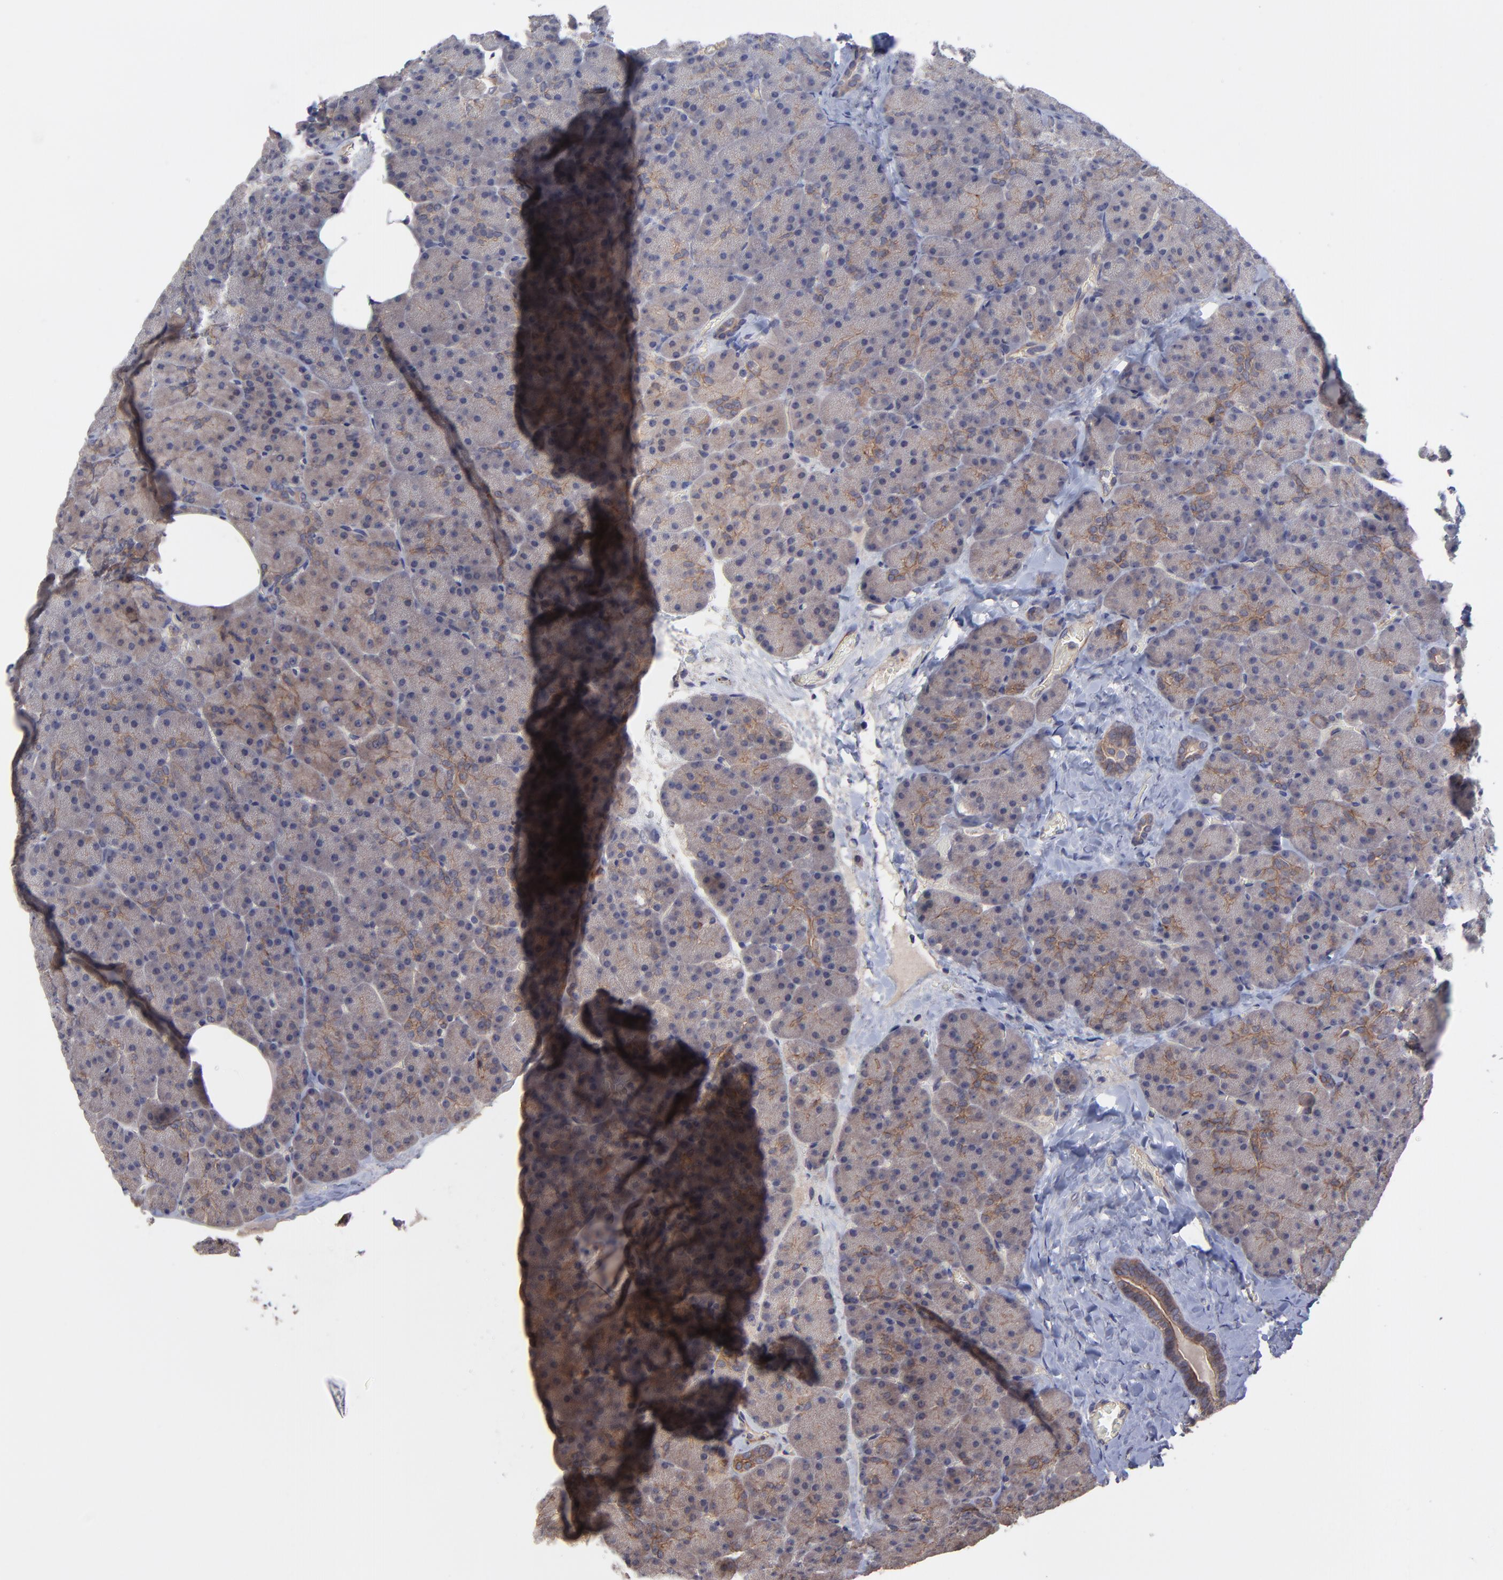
{"staining": {"intensity": "weak", "quantity": "25%-75%", "location": "cytoplasmic/membranous"}, "tissue": "carcinoid", "cell_type": "Tumor cells", "image_type": "cancer", "snomed": [{"axis": "morphology", "description": "Normal tissue, NOS"}, {"axis": "morphology", "description": "Carcinoid, malignant, NOS"}, {"axis": "topography", "description": "Pancreas"}], "caption": "Tumor cells show low levels of weak cytoplasmic/membranous staining in approximately 25%-75% of cells in human carcinoid. (DAB (3,3'-diaminobenzidine) = brown stain, brightfield microscopy at high magnification).", "gene": "ZNF780B", "patient": {"sex": "female", "age": 35}}